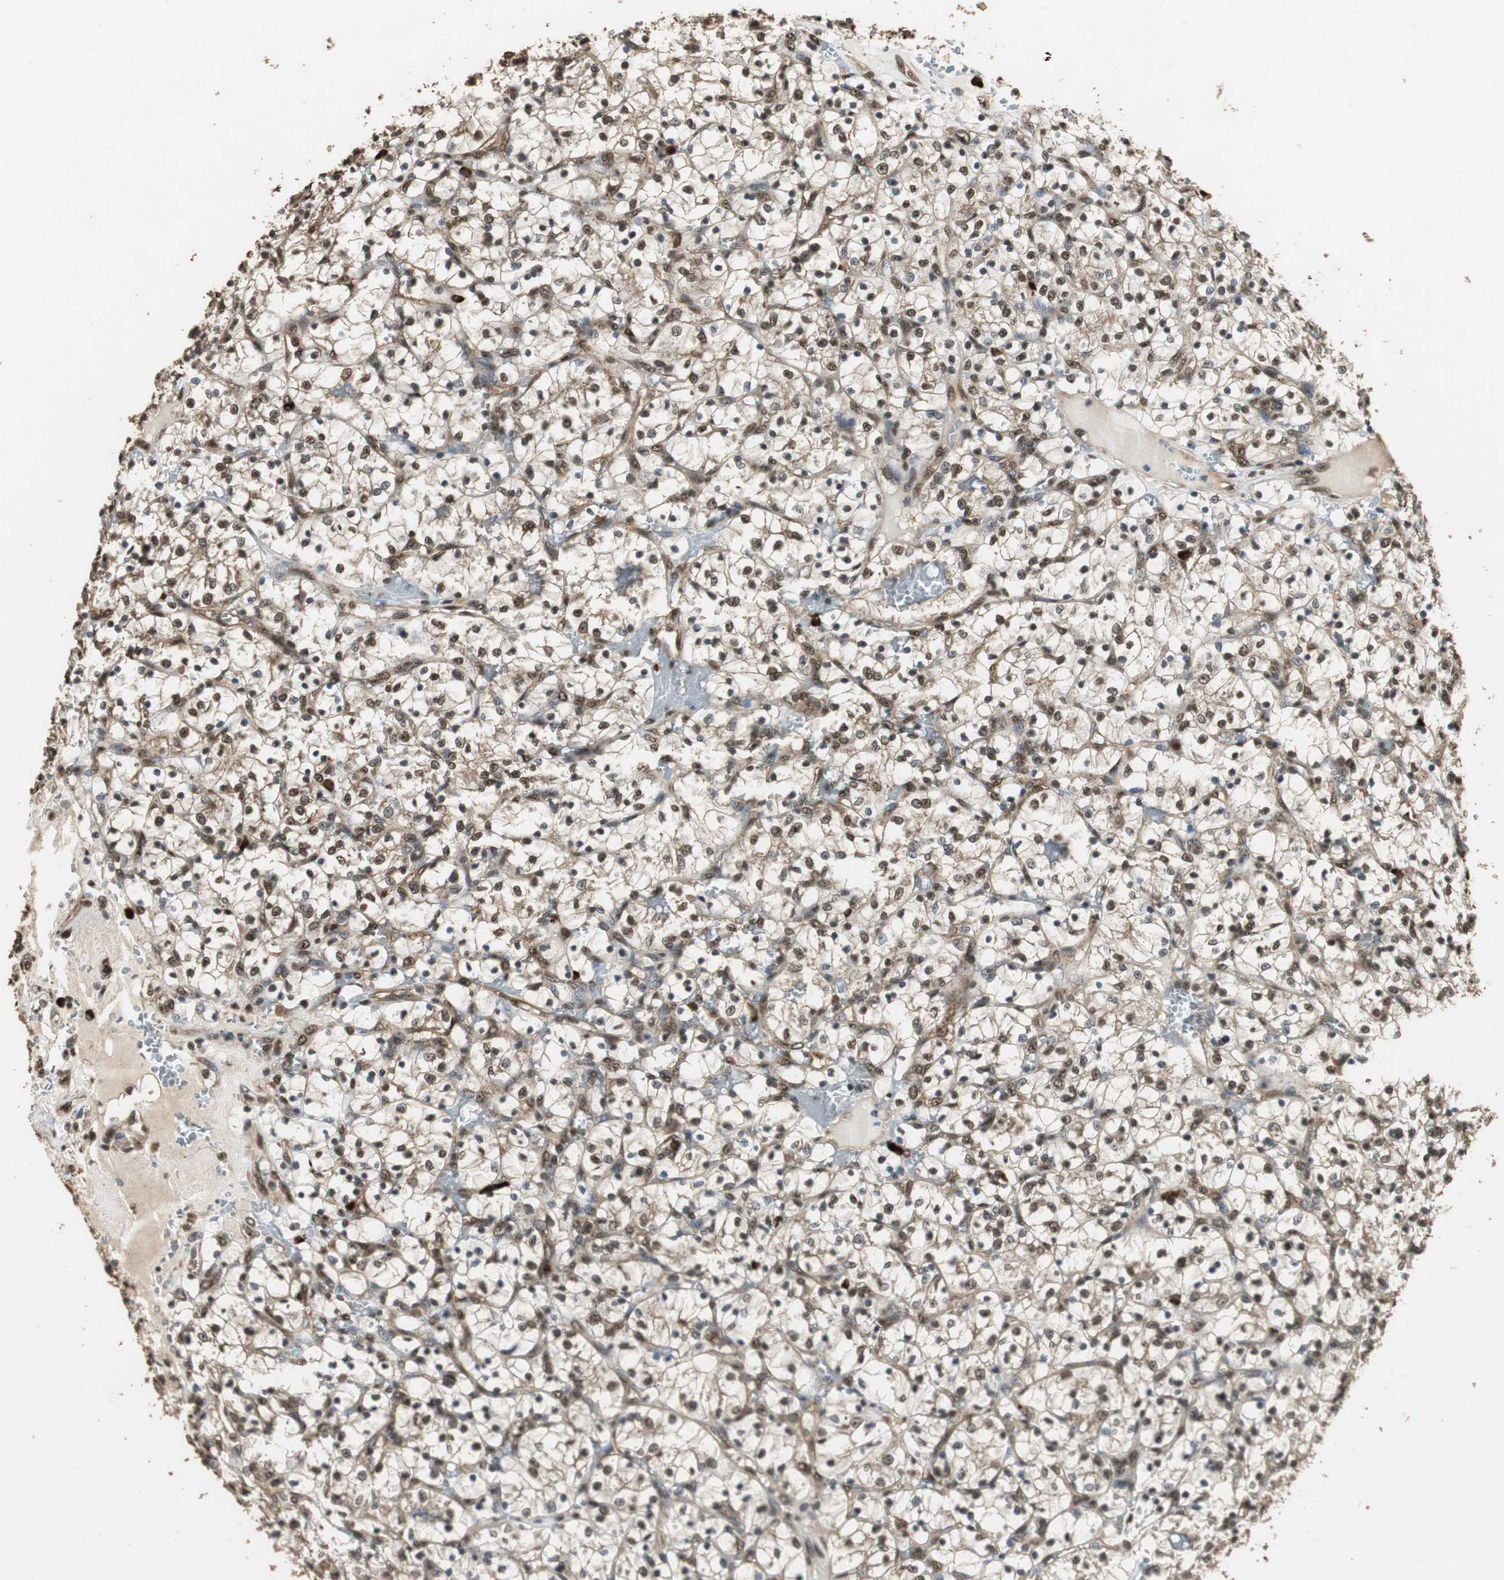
{"staining": {"intensity": "moderate", "quantity": ">75%", "location": "cytoplasmic/membranous,nuclear"}, "tissue": "renal cancer", "cell_type": "Tumor cells", "image_type": "cancer", "snomed": [{"axis": "morphology", "description": "Adenocarcinoma, NOS"}, {"axis": "topography", "description": "Kidney"}], "caption": "Renal adenocarcinoma stained with a protein marker displays moderate staining in tumor cells.", "gene": "PPP1R13B", "patient": {"sex": "female", "age": 69}}